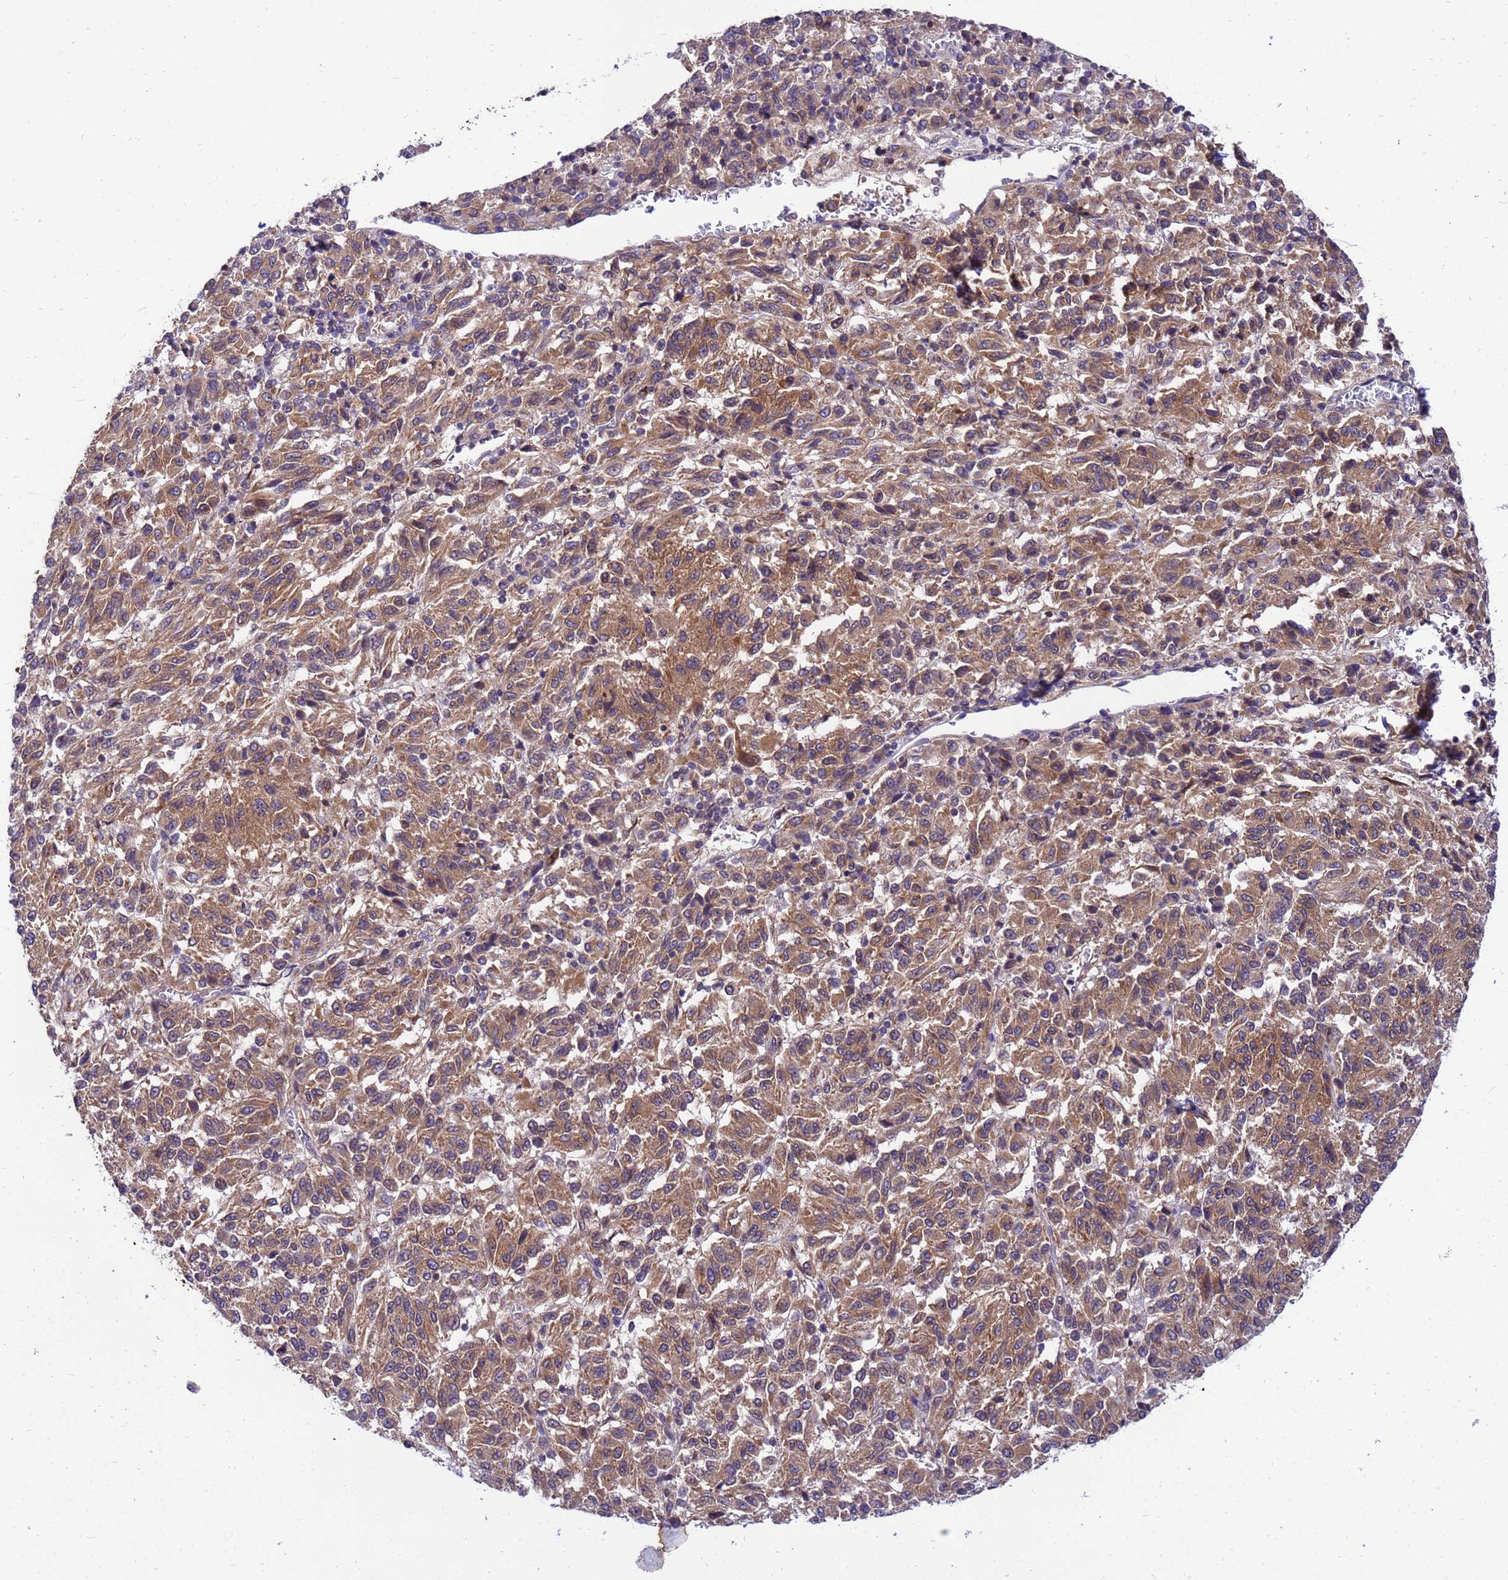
{"staining": {"intensity": "moderate", "quantity": ">75%", "location": "cytoplasmic/membranous"}, "tissue": "melanoma", "cell_type": "Tumor cells", "image_type": "cancer", "snomed": [{"axis": "morphology", "description": "Malignant melanoma, Metastatic site"}, {"axis": "topography", "description": "Lung"}], "caption": "This photomicrograph exhibits IHC staining of melanoma, with medium moderate cytoplasmic/membranous staining in about >75% of tumor cells.", "gene": "GET3", "patient": {"sex": "male", "age": 64}}